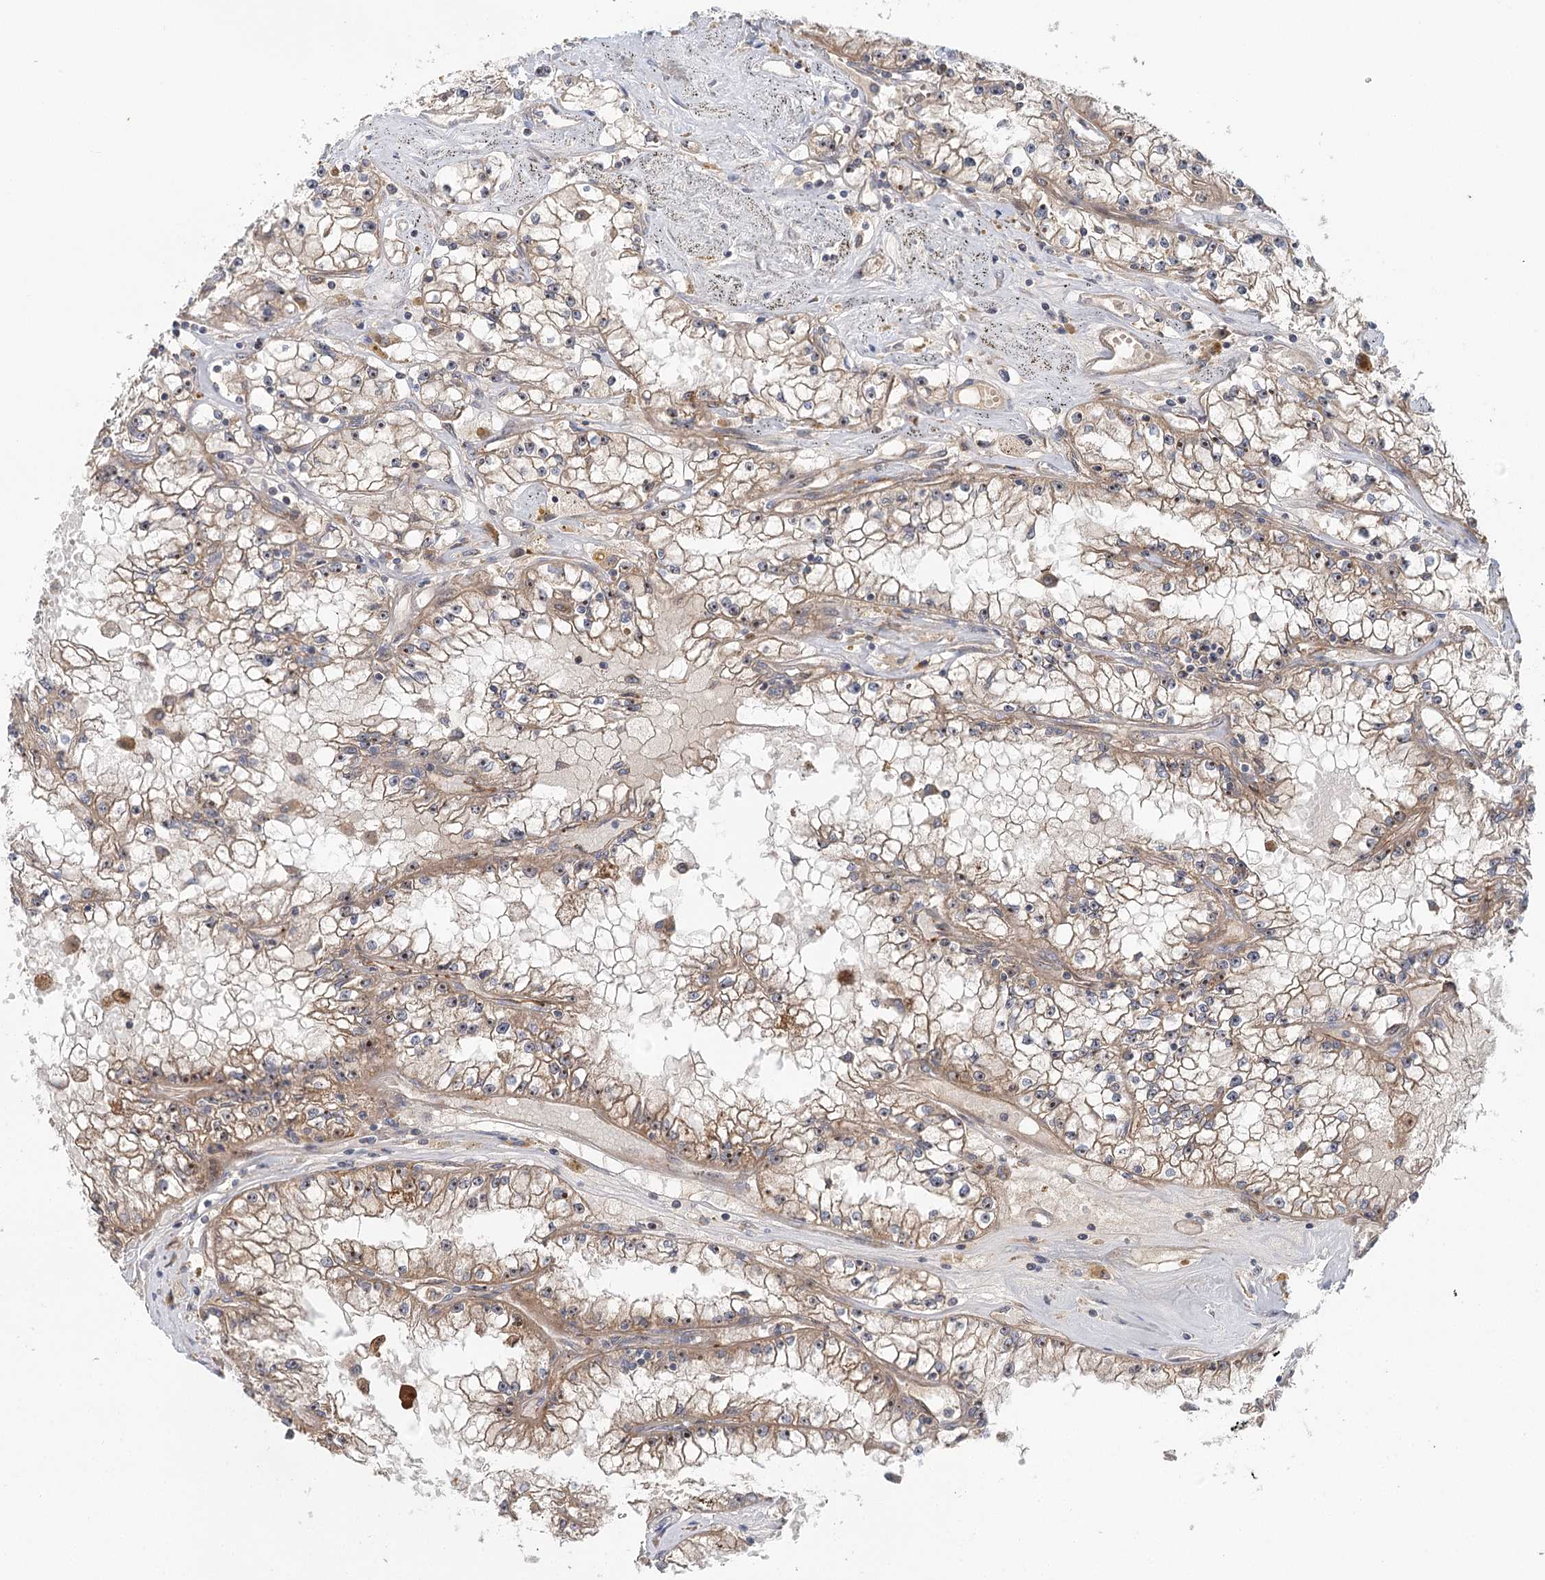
{"staining": {"intensity": "moderate", "quantity": "25%-75%", "location": "cytoplasmic/membranous,nuclear"}, "tissue": "renal cancer", "cell_type": "Tumor cells", "image_type": "cancer", "snomed": [{"axis": "morphology", "description": "Adenocarcinoma, NOS"}, {"axis": "topography", "description": "Kidney"}], "caption": "Immunohistochemical staining of human renal cancer reveals medium levels of moderate cytoplasmic/membranous and nuclear protein staining in approximately 25%-75% of tumor cells.", "gene": "RAPGEF6", "patient": {"sex": "male", "age": 56}}